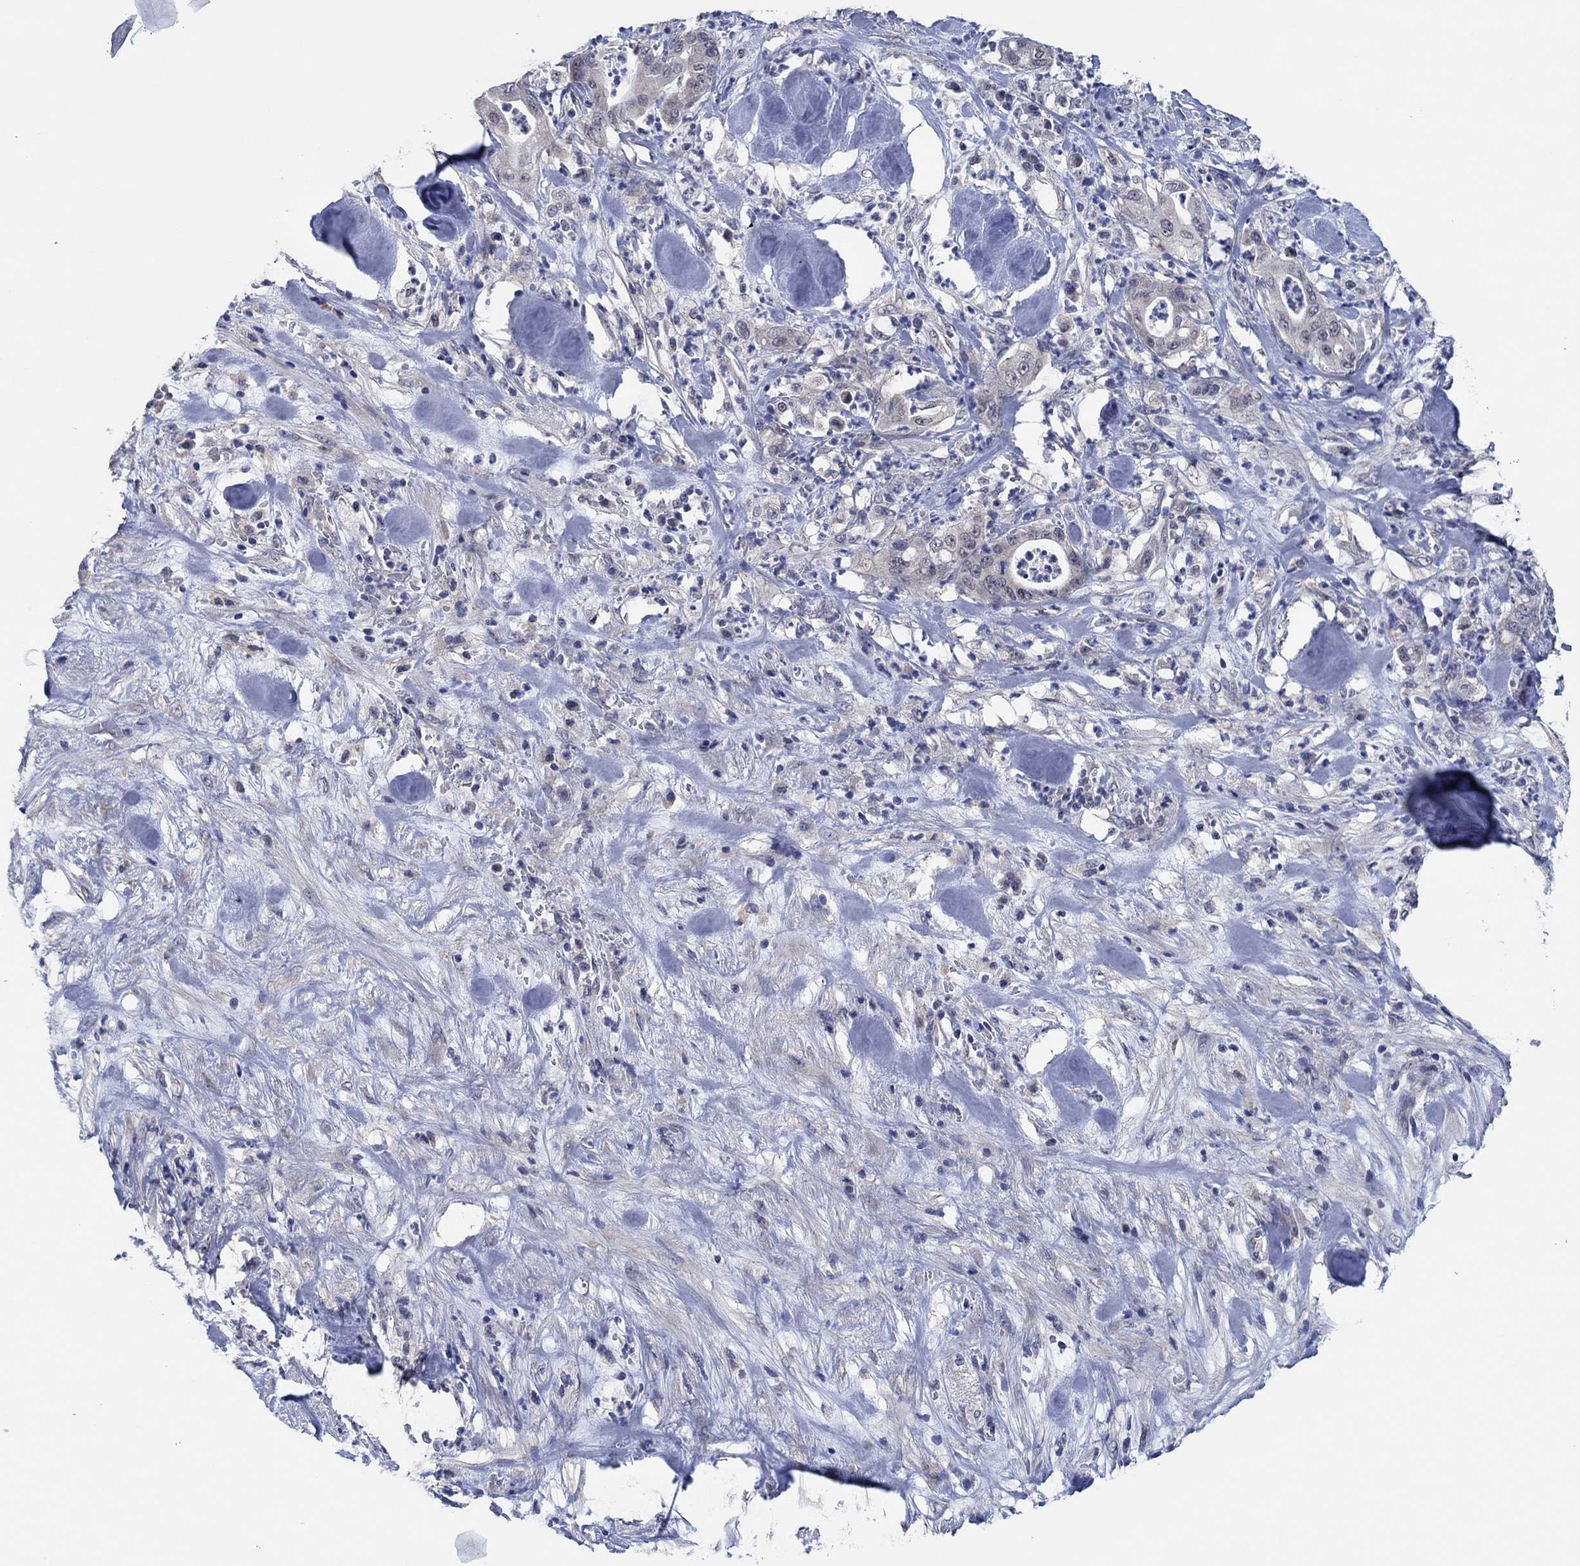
{"staining": {"intensity": "negative", "quantity": "none", "location": "none"}, "tissue": "pancreatic cancer", "cell_type": "Tumor cells", "image_type": "cancer", "snomed": [{"axis": "morphology", "description": "Adenocarcinoma, NOS"}, {"axis": "topography", "description": "Pancreas"}], "caption": "Adenocarcinoma (pancreatic) stained for a protein using IHC displays no expression tumor cells.", "gene": "PRRT3", "patient": {"sex": "male", "age": 71}}